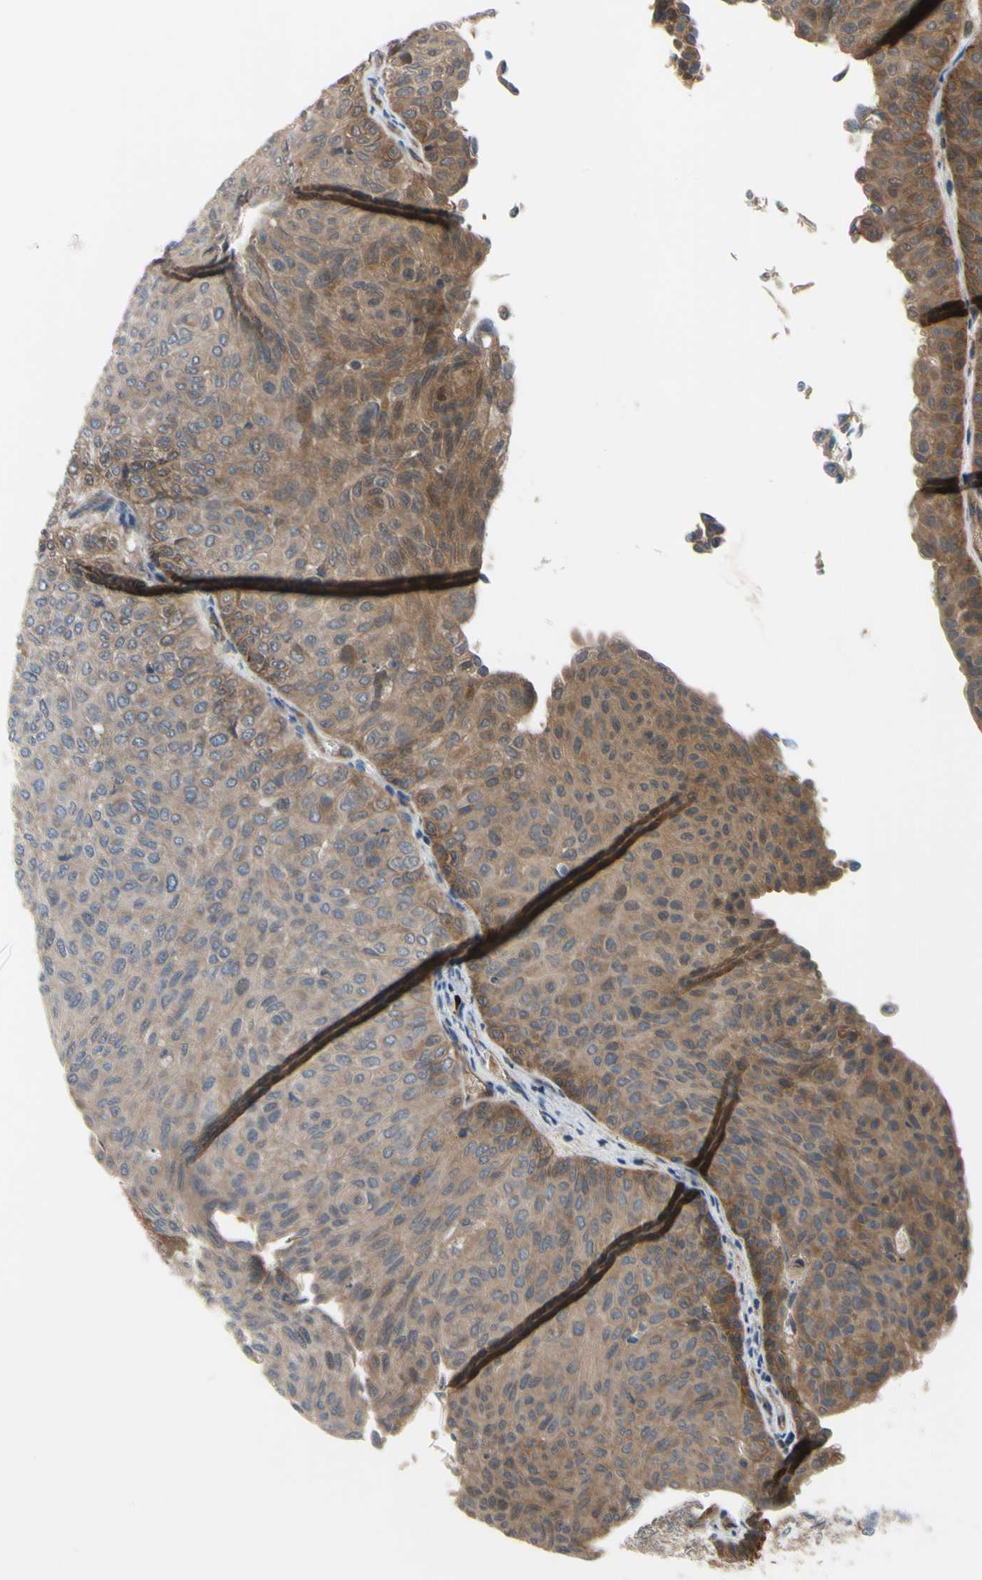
{"staining": {"intensity": "moderate", "quantity": "25%-75%", "location": "cytoplasmic/membranous"}, "tissue": "urothelial cancer", "cell_type": "Tumor cells", "image_type": "cancer", "snomed": [{"axis": "morphology", "description": "Urothelial carcinoma, Low grade"}, {"axis": "topography", "description": "Urinary bladder"}], "caption": "Immunohistochemistry (IHC) of urothelial cancer reveals medium levels of moderate cytoplasmic/membranous positivity in about 25%-75% of tumor cells. The staining is performed using DAB (3,3'-diaminobenzidine) brown chromogen to label protein expression. The nuclei are counter-stained blue using hematoxylin.", "gene": "XIAP", "patient": {"sex": "male", "age": 78}}